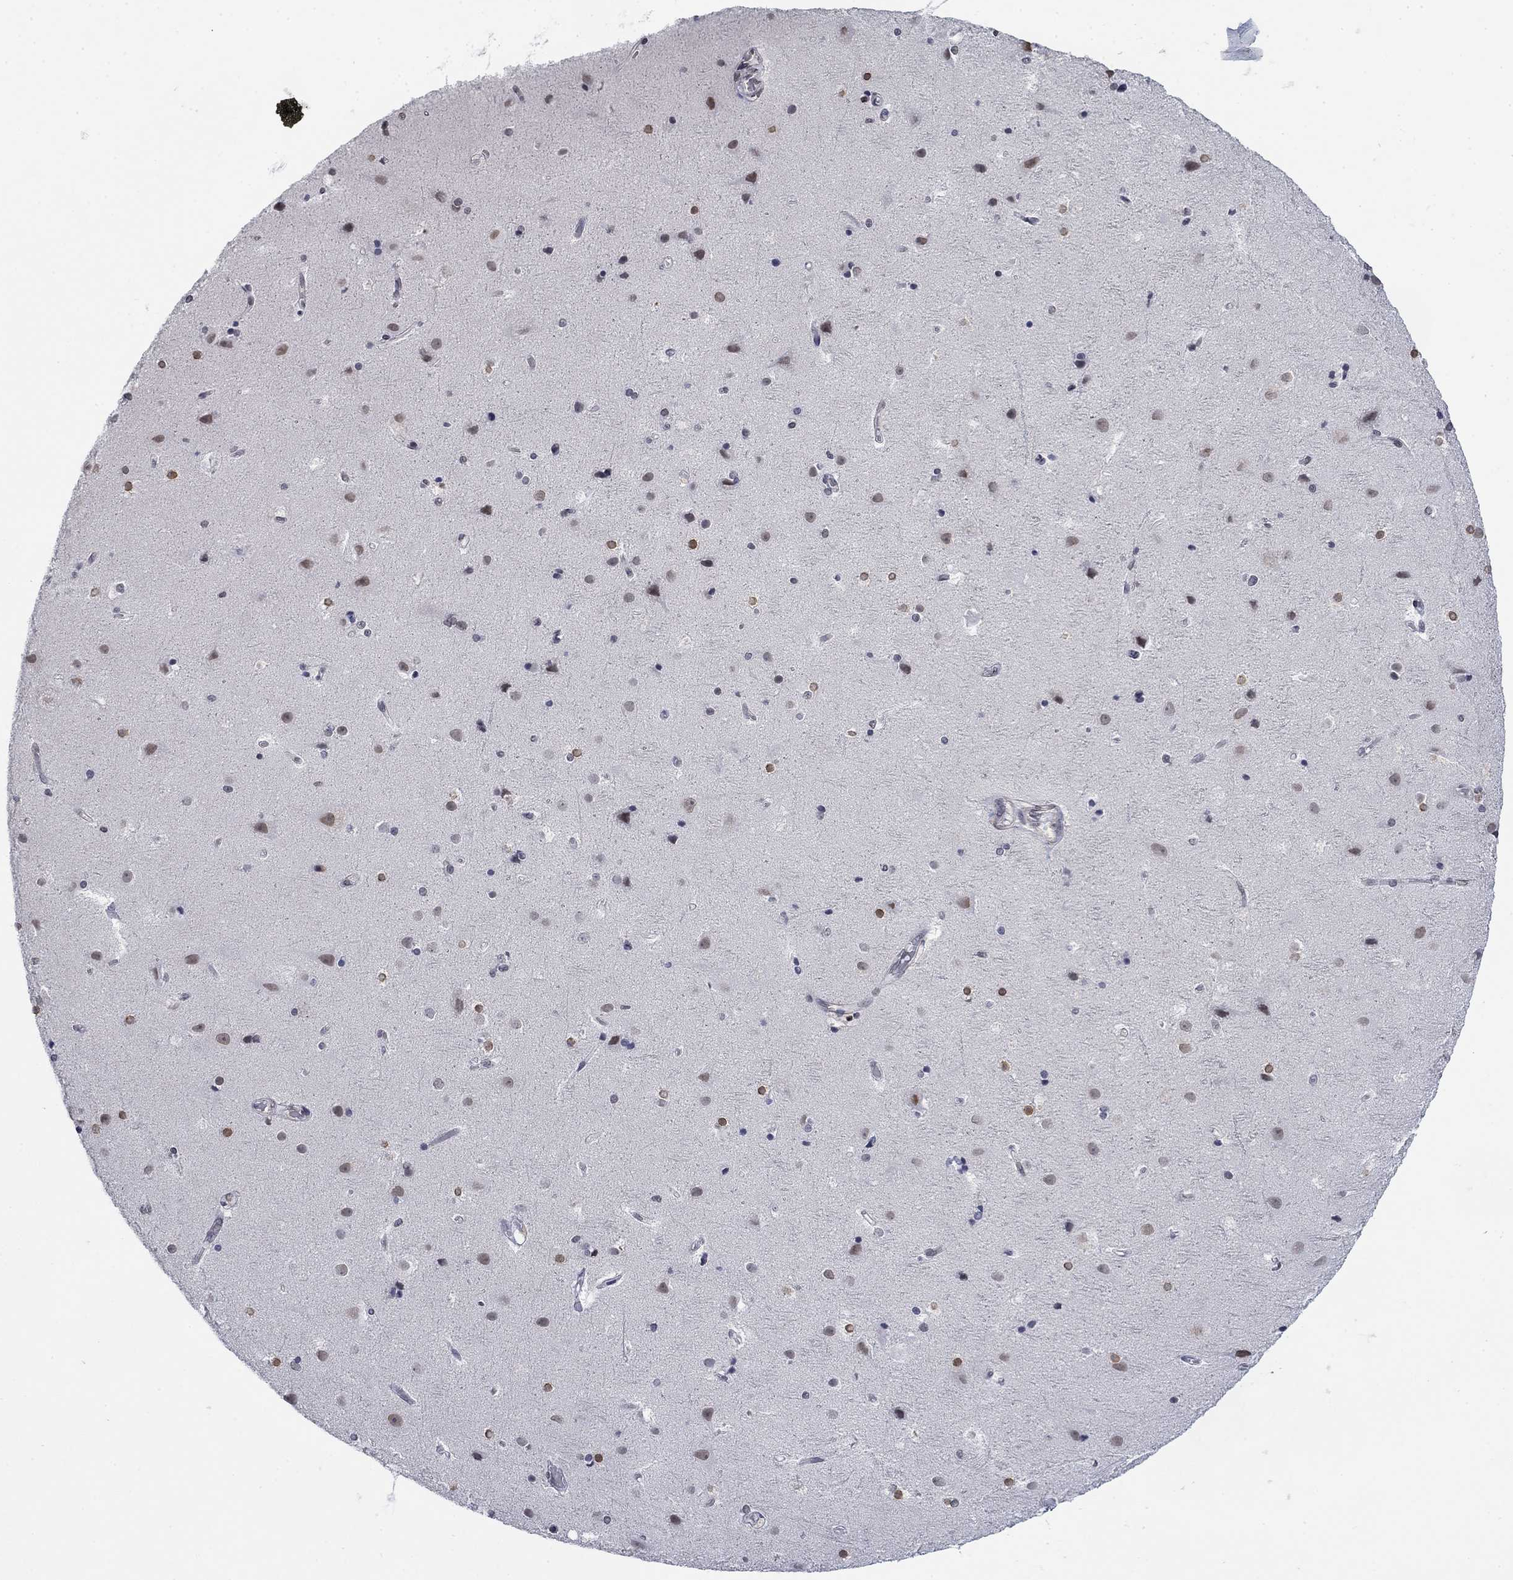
{"staining": {"intensity": "negative", "quantity": "none", "location": "none"}, "tissue": "cerebral cortex", "cell_type": "Endothelial cells", "image_type": "normal", "snomed": [{"axis": "morphology", "description": "Normal tissue, NOS"}, {"axis": "topography", "description": "Cerebral cortex"}], "caption": "This photomicrograph is of unremarkable cerebral cortex stained with immunohistochemistry (IHC) to label a protein in brown with the nuclei are counter-stained blue. There is no positivity in endothelial cells.", "gene": "TOR1AIP1", "patient": {"sex": "female", "age": 52}}